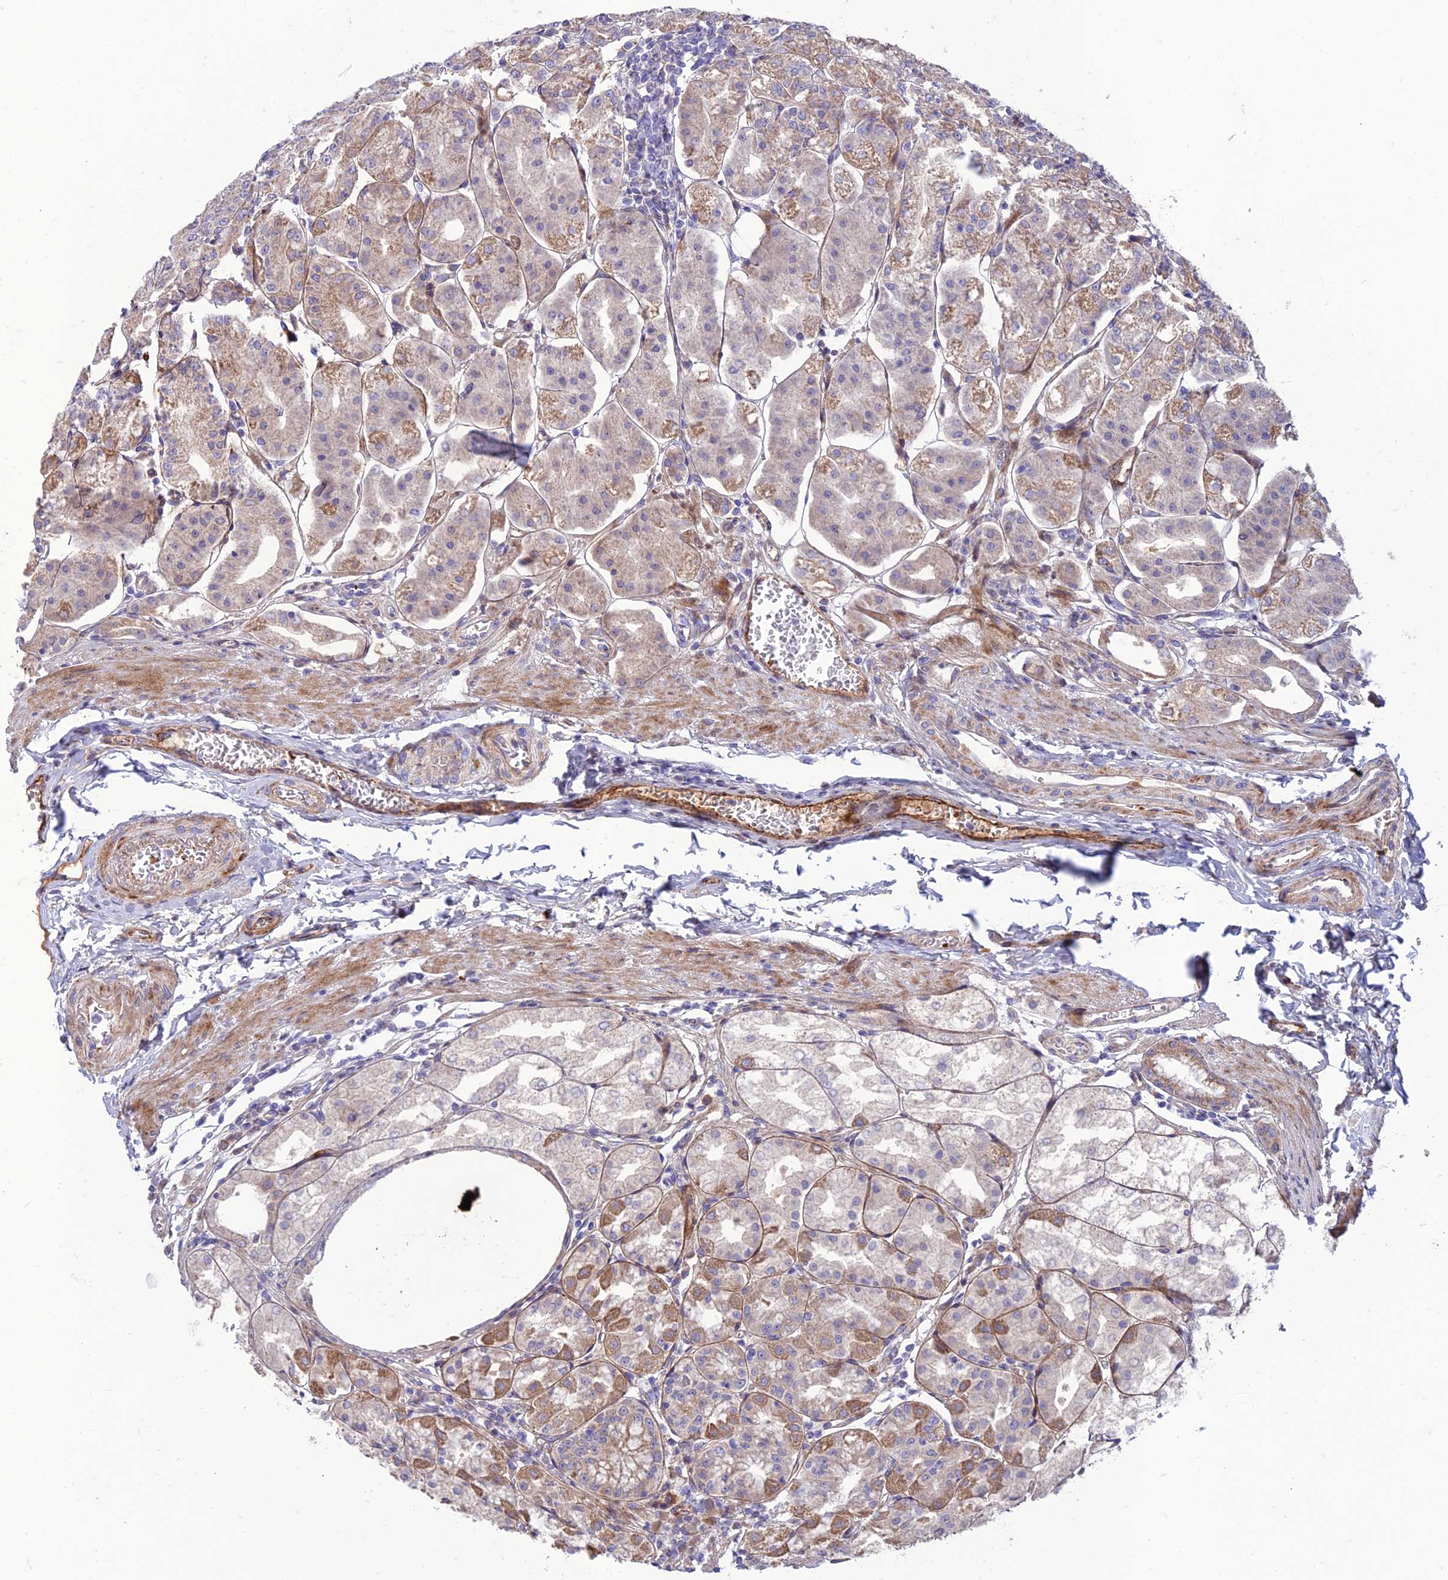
{"staining": {"intensity": "strong", "quantity": "<25%", "location": "cytoplasmic/membranous"}, "tissue": "stomach", "cell_type": "Glandular cells", "image_type": "normal", "snomed": [{"axis": "morphology", "description": "Normal tissue, NOS"}, {"axis": "topography", "description": "Stomach, lower"}], "caption": "A micrograph showing strong cytoplasmic/membranous staining in about <25% of glandular cells in benign stomach, as visualized by brown immunohistochemical staining.", "gene": "SEL1L3", "patient": {"sex": "male", "age": 71}}